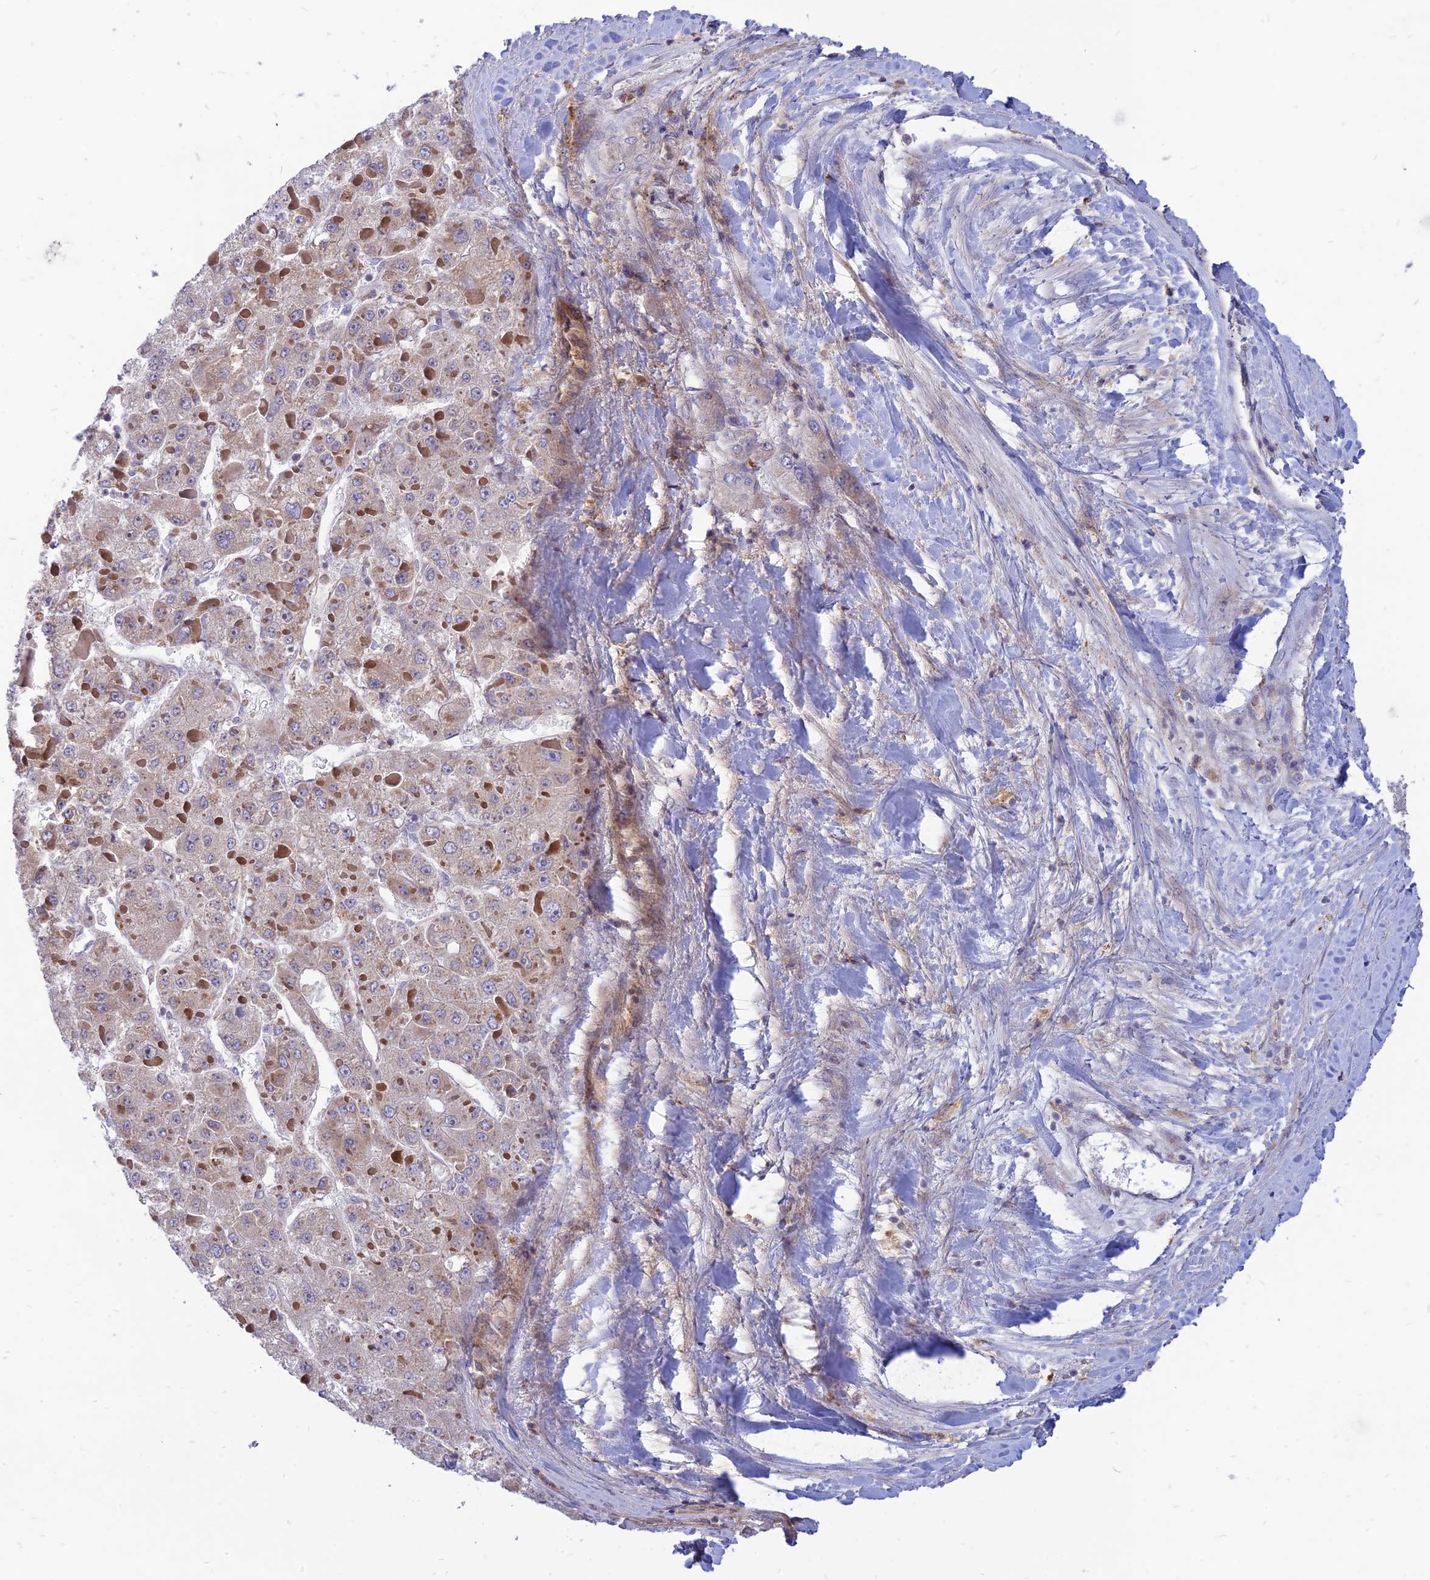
{"staining": {"intensity": "negative", "quantity": "none", "location": "none"}, "tissue": "liver cancer", "cell_type": "Tumor cells", "image_type": "cancer", "snomed": [{"axis": "morphology", "description": "Carcinoma, Hepatocellular, NOS"}, {"axis": "topography", "description": "Liver"}], "caption": "This is an immunohistochemistry micrograph of human liver cancer. There is no expression in tumor cells.", "gene": "PHKA2", "patient": {"sex": "female", "age": 73}}